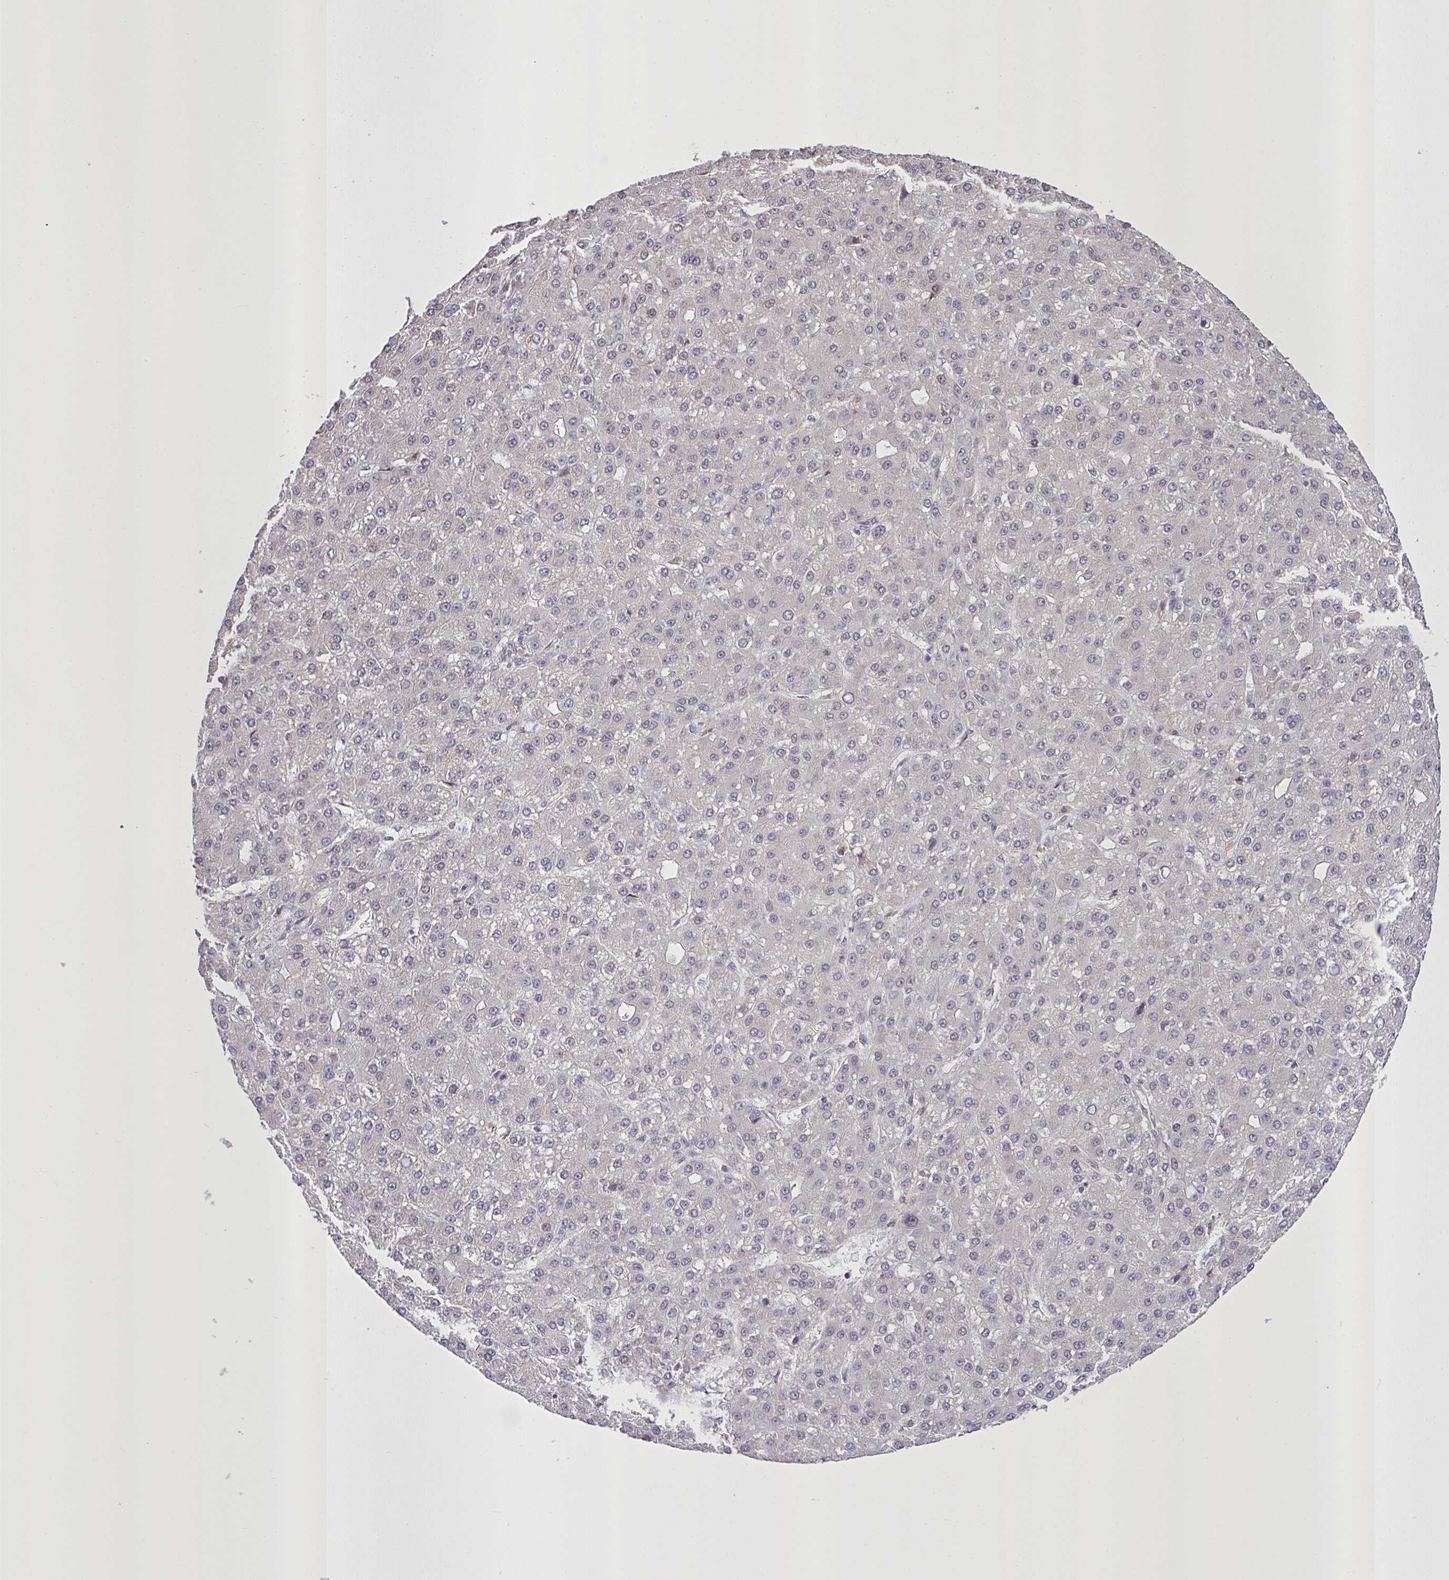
{"staining": {"intensity": "negative", "quantity": "none", "location": "none"}, "tissue": "liver cancer", "cell_type": "Tumor cells", "image_type": "cancer", "snomed": [{"axis": "morphology", "description": "Carcinoma, Hepatocellular, NOS"}, {"axis": "topography", "description": "Liver"}], "caption": "Immunohistochemical staining of human hepatocellular carcinoma (liver) demonstrates no significant positivity in tumor cells.", "gene": "MRGPRX2", "patient": {"sex": "male", "age": 67}}